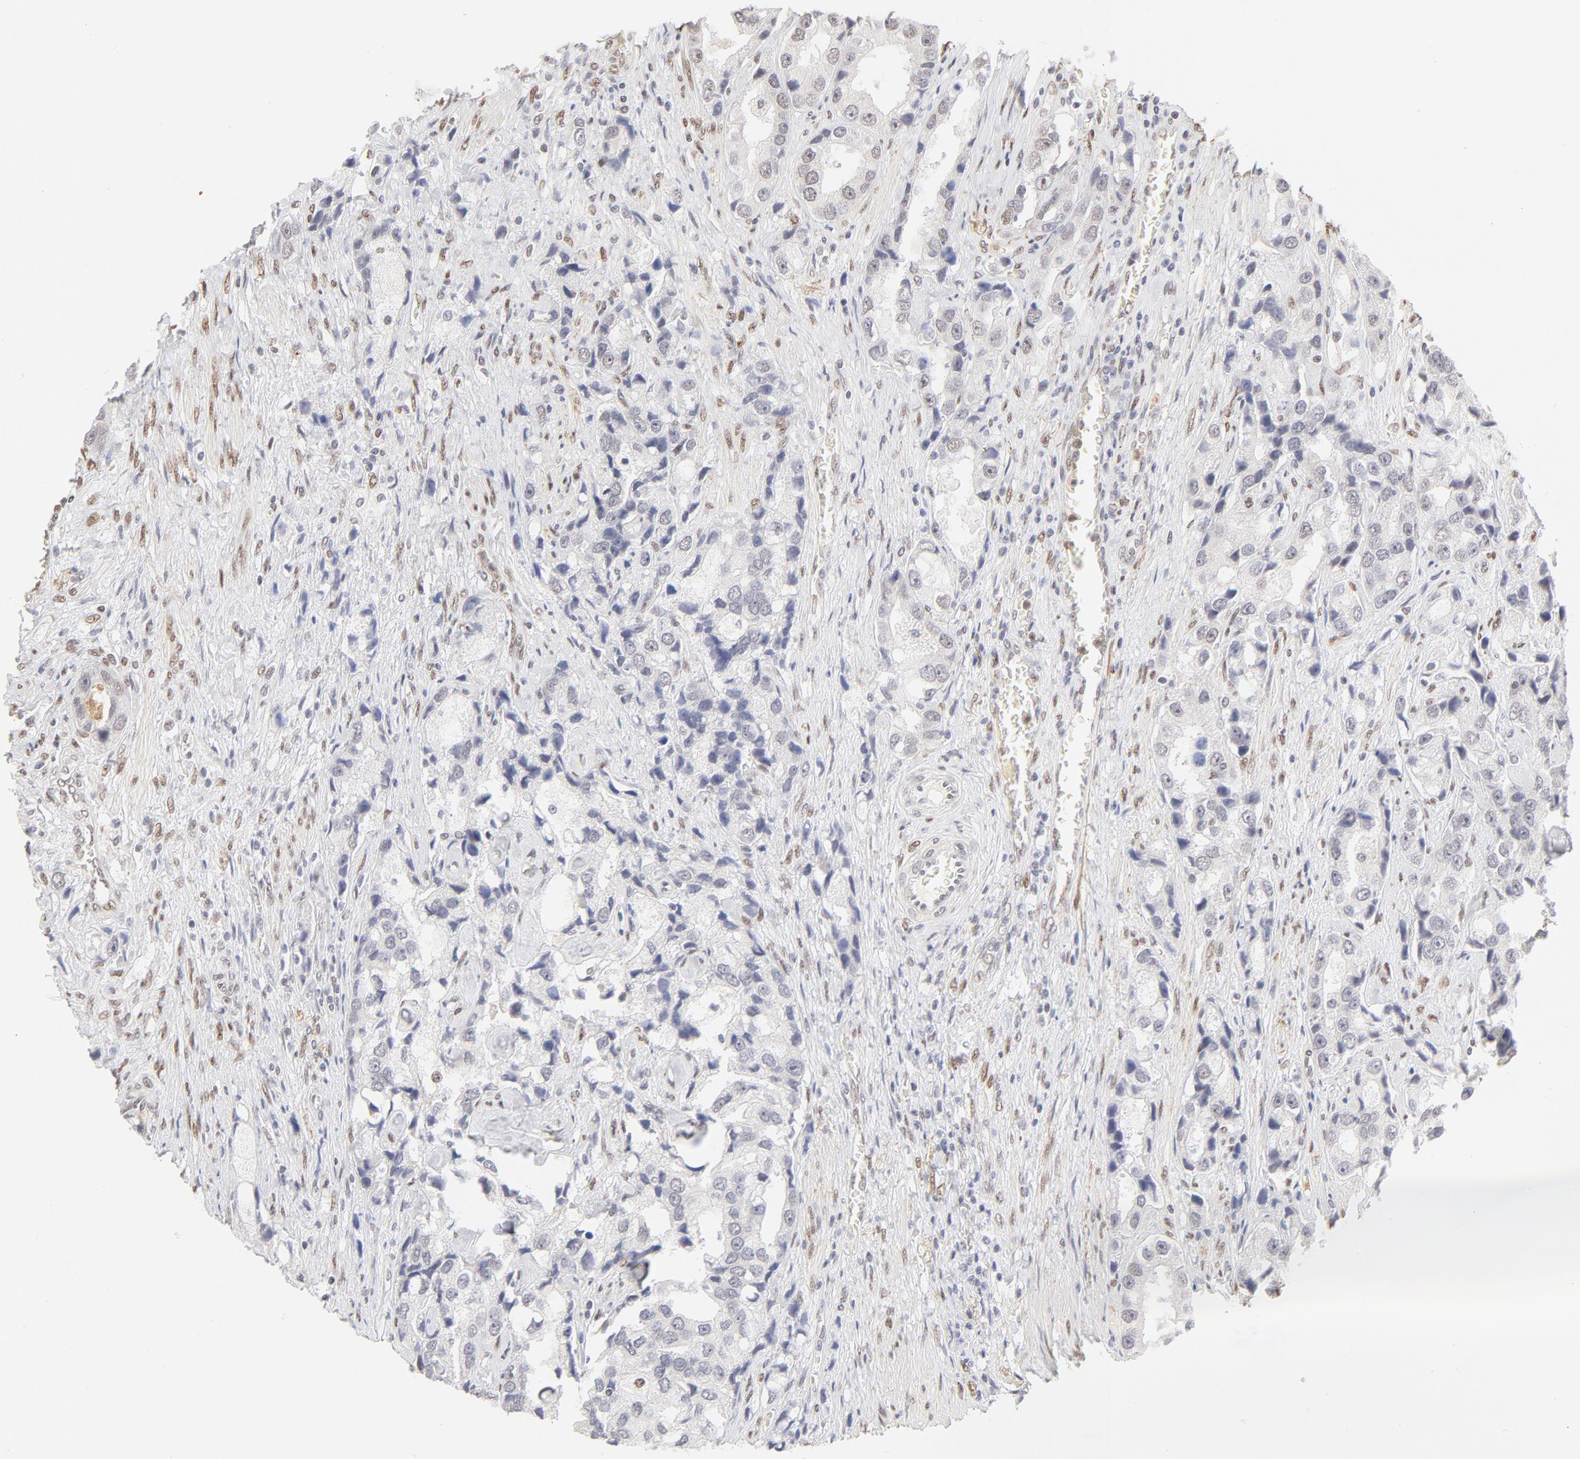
{"staining": {"intensity": "negative", "quantity": "none", "location": "none"}, "tissue": "prostate cancer", "cell_type": "Tumor cells", "image_type": "cancer", "snomed": [{"axis": "morphology", "description": "Adenocarcinoma, High grade"}, {"axis": "topography", "description": "Prostate"}], "caption": "This is an immunohistochemistry (IHC) micrograph of human prostate cancer (high-grade adenocarcinoma). There is no positivity in tumor cells.", "gene": "PBX1", "patient": {"sex": "male", "age": 63}}